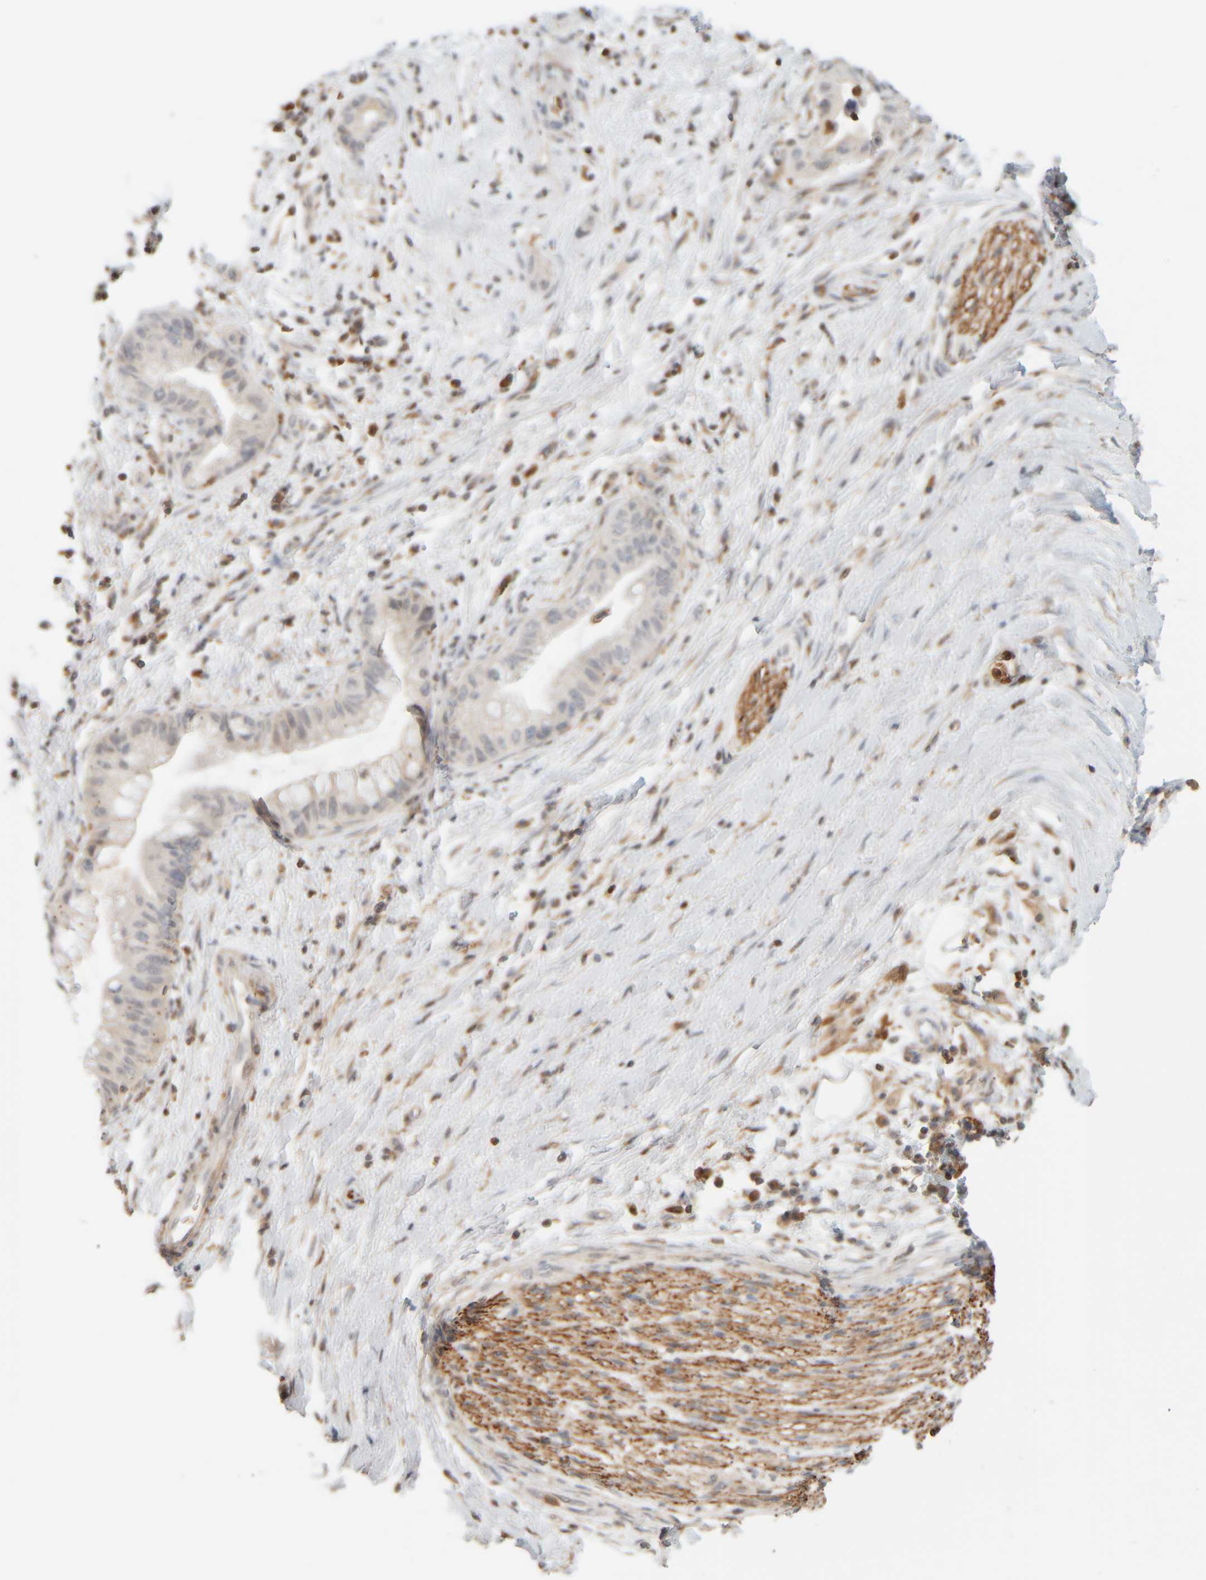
{"staining": {"intensity": "weak", "quantity": "<25%", "location": "cytoplasmic/membranous"}, "tissue": "pancreatic cancer", "cell_type": "Tumor cells", "image_type": "cancer", "snomed": [{"axis": "morphology", "description": "Adenocarcinoma, NOS"}, {"axis": "topography", "description": "Pancreas"}], "caption": "Photomicrograph shows no protein staining in tumor cells of pancreatic cancer (adenocarcinoma) tissue.", "gene": "PTGES3L-AARSD1", "patient": {"sex": "female", "age": 73}}